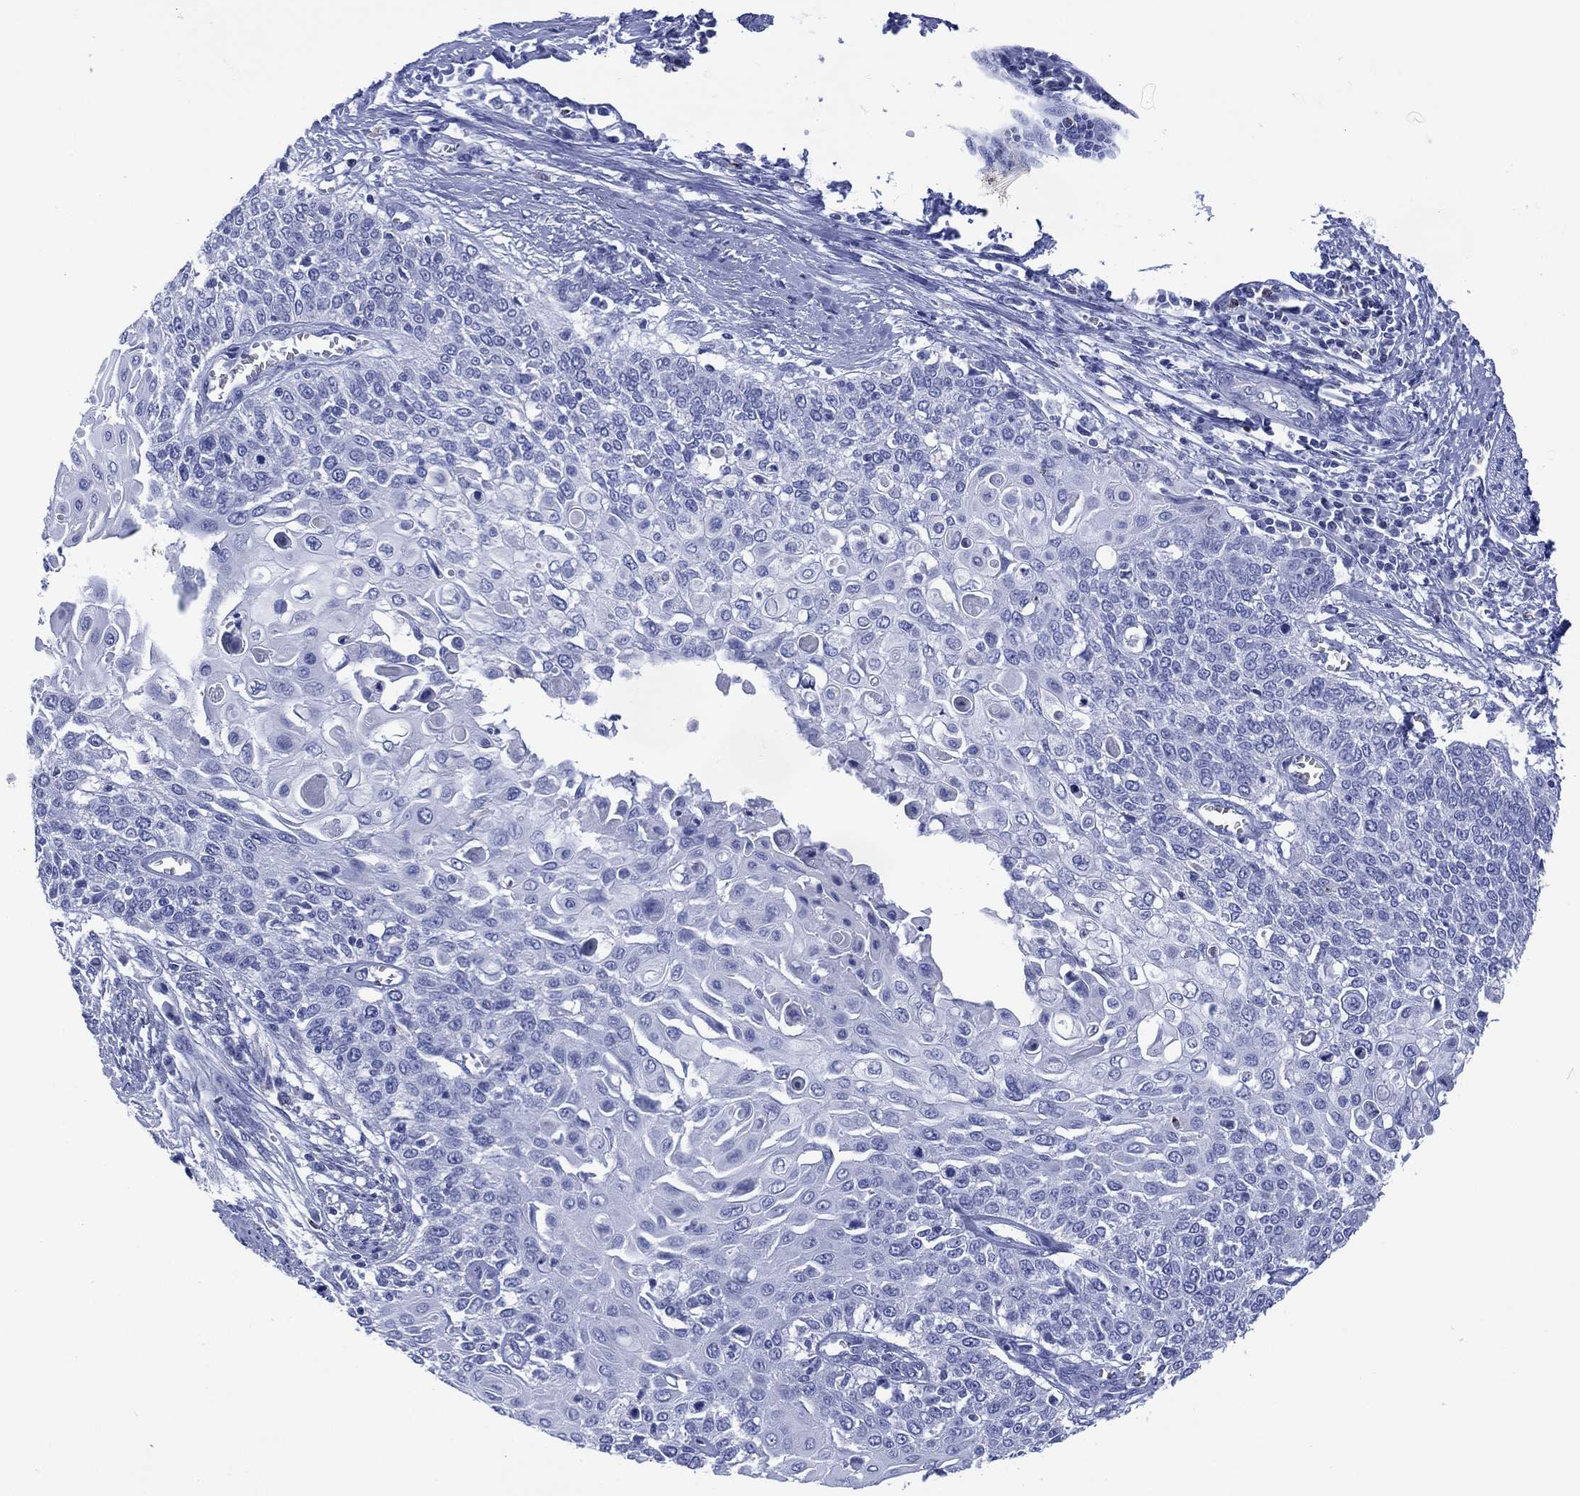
{"staining": {"intensity": "negative", "quantity": "none", "location": "none"}, "tissue": "cervical cancer", "cell_type": "Tumor cells", "image_type": "cancer", "snomed": [{"axis": "morphology", "description": "Squamous cell carcinoma, NOS"}, {"axis": "topography", "description": "Cervix"}], "caption": "Immunohistochemical staining of cervical squamous cell carcinoma displays no significant staining in tumor cells.", "gene": "DPP4", "patient": {"sex": "female", "age": 39}}